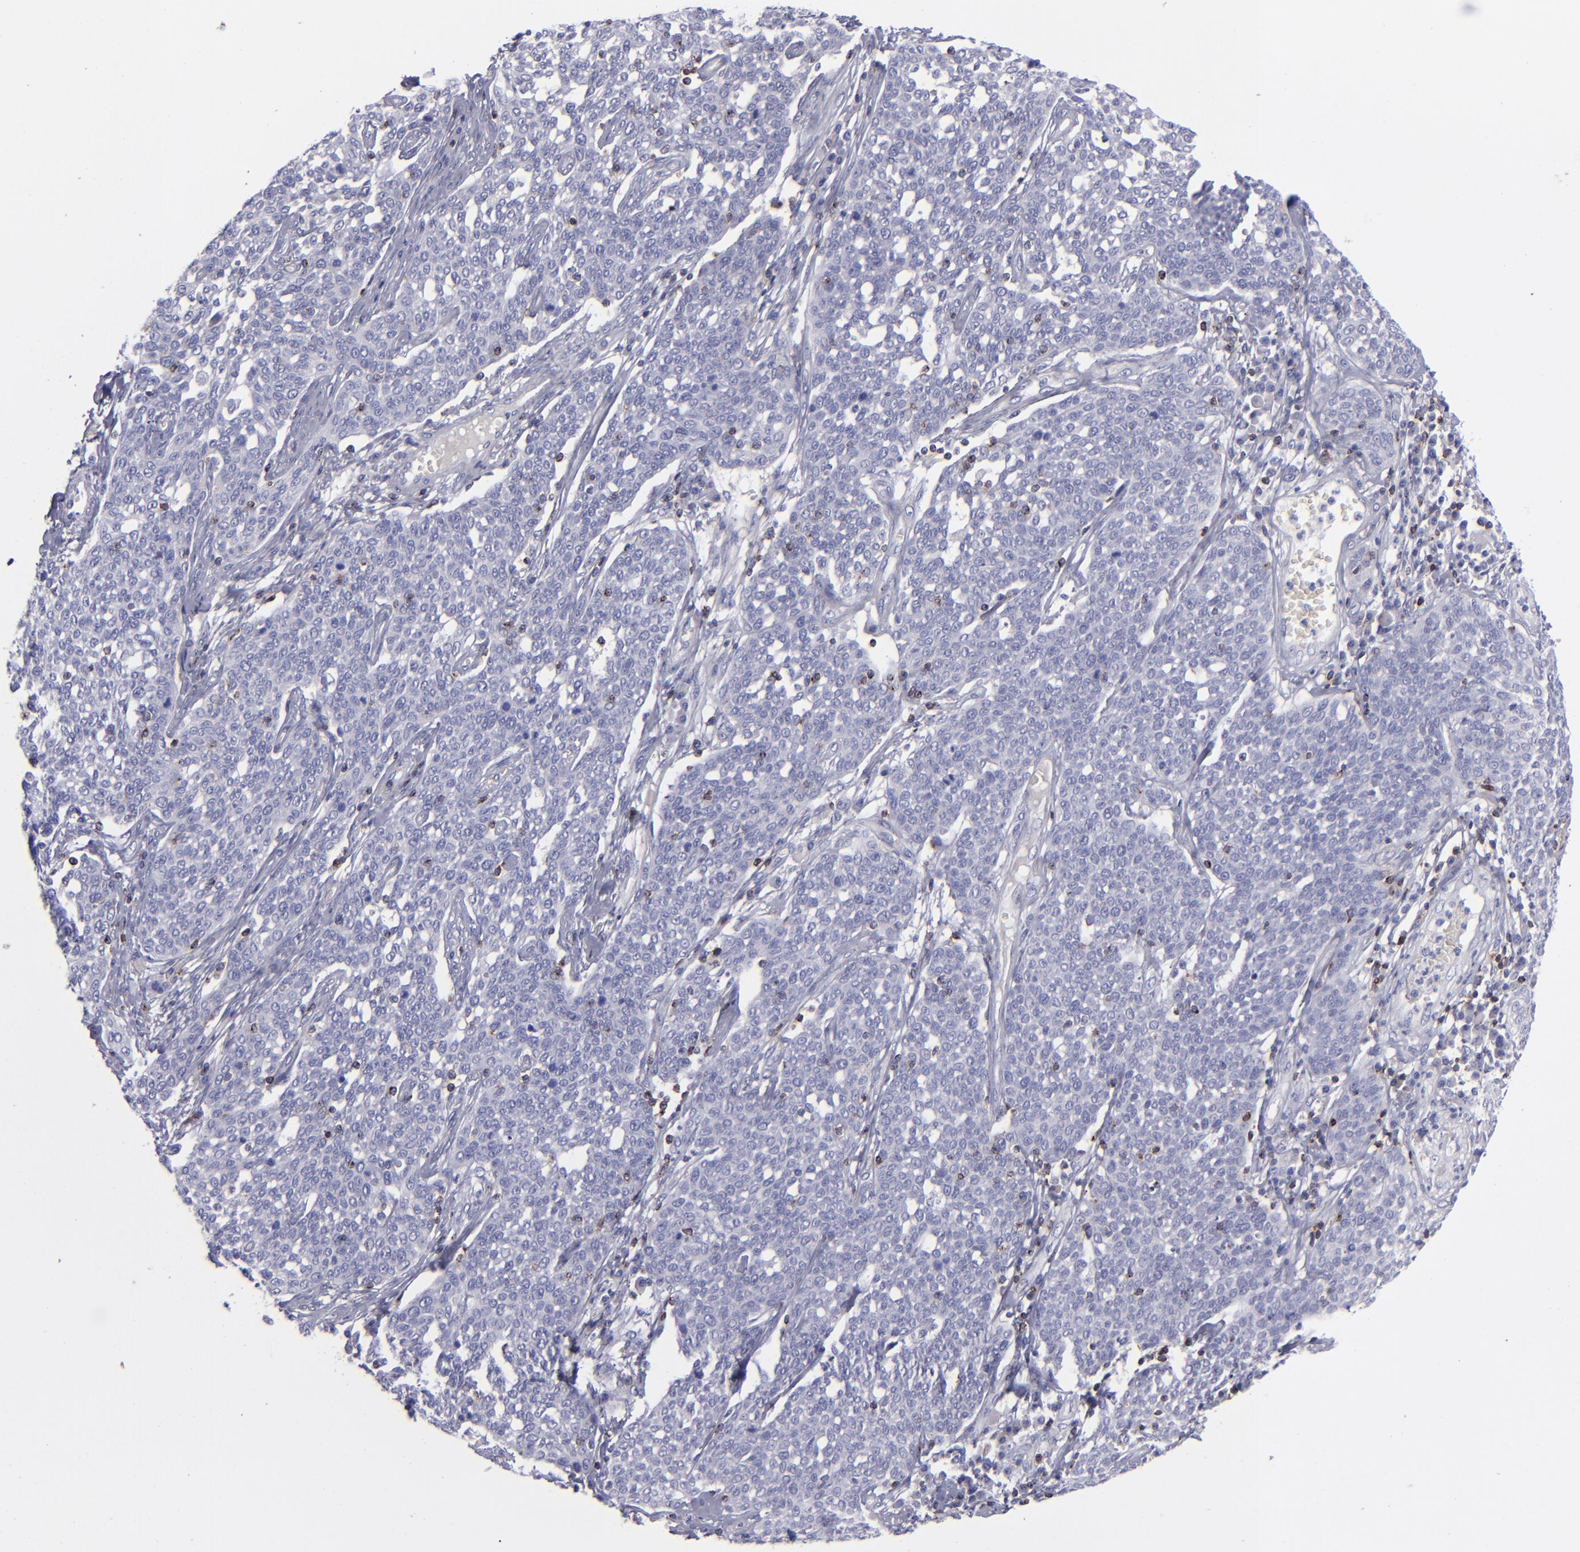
{"staining": {"intensity": "negative", "quantity": "none", "location": "none"}, "tissue": "cervical cancer", "cell_type": "Tumor cells", "image_type": "cancer", "snomed": [{"axis": "morphology", "description": "Squamous cell carcinoma, NOS"}, {"axis": "topography", "description": "Cervix"}], "caption": "The micrograph demonstrates no staining of tumor cells in cervical cancer (squamous cell carcinoma).", "gene": "CD2", "patient": {"sex": "female", "age": 34}}